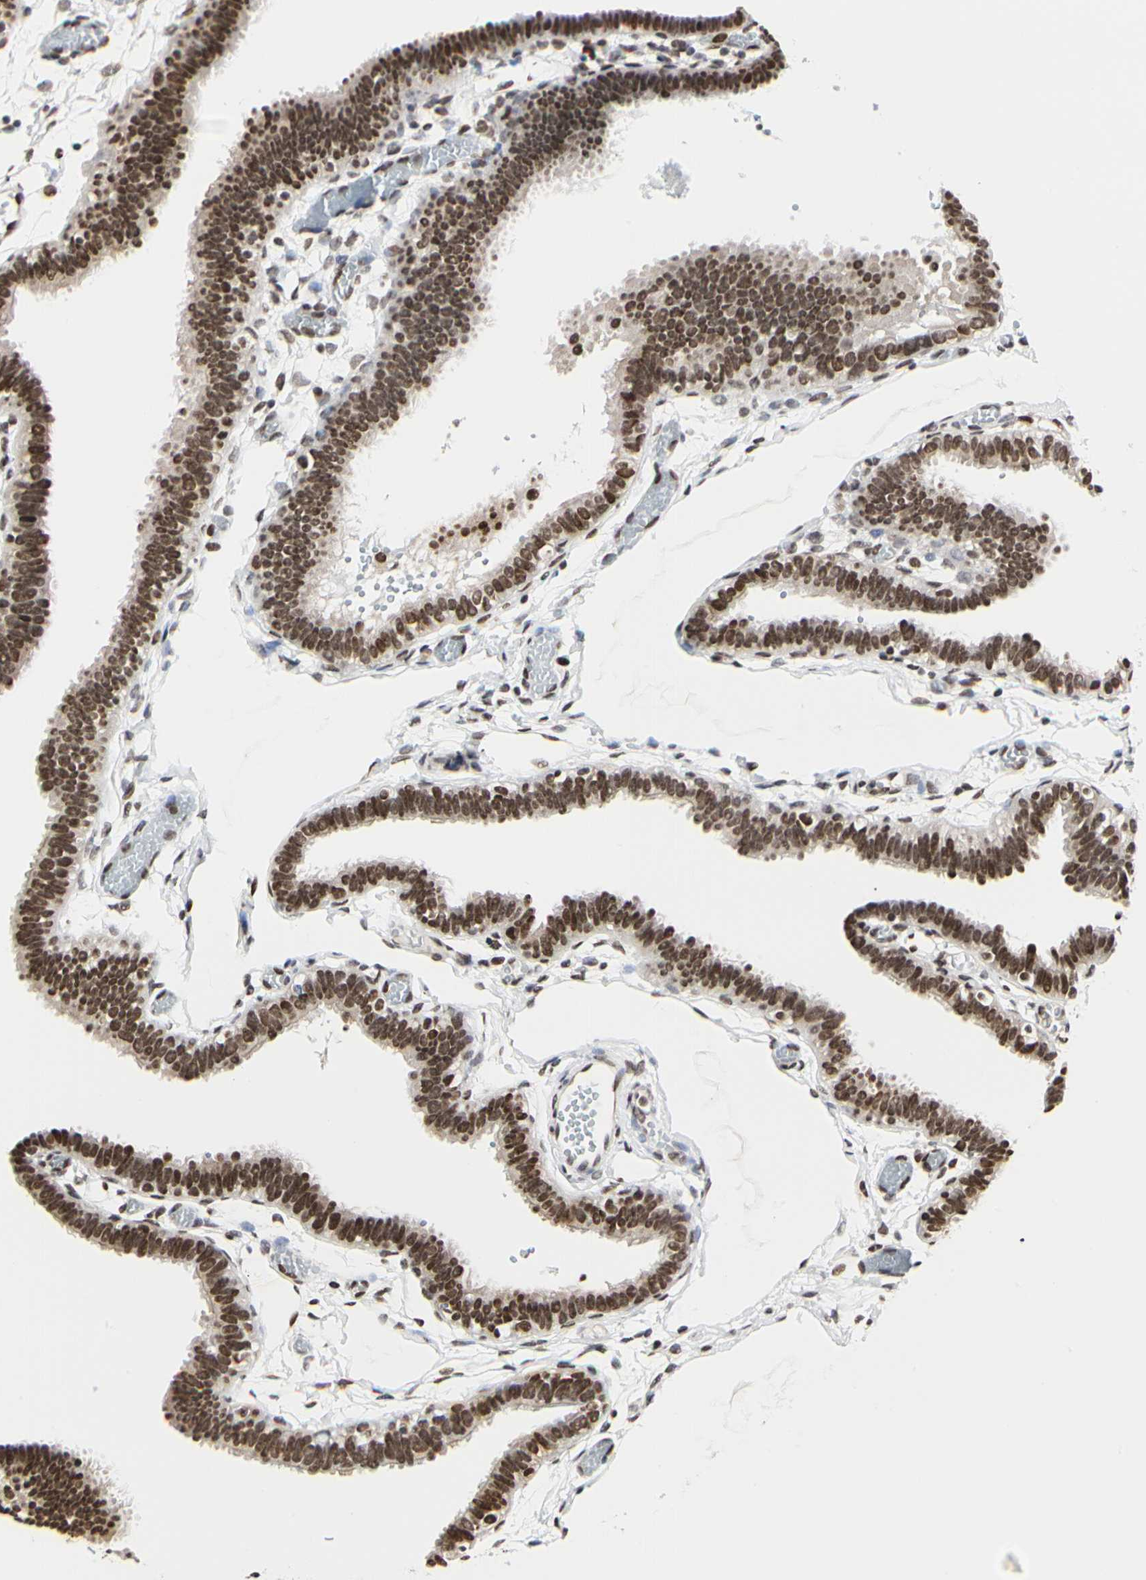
{"staining": {"intensity": "strong", "quantity": ">75%", "location": "nuclear"}, "tissue": "fallopian tube", "cell_type": "Glandular cells", "image_type": "normal", "snomed": [{"axis": "morphology", "description": "Normal tissue, NOS"}, {"axis": "topography", "description": "Fallopian tube"}], "caption": "High-magnification brightfield microscopy of normal fallopian tube stained with DAB (brown) and counterstained with hematoxylin (blue). glandular cells exhibit strong nuclear positivity is identified in about>75% of cells.", "gene": "PRMT3", "patient": {"sex": "female", "age": 29}}